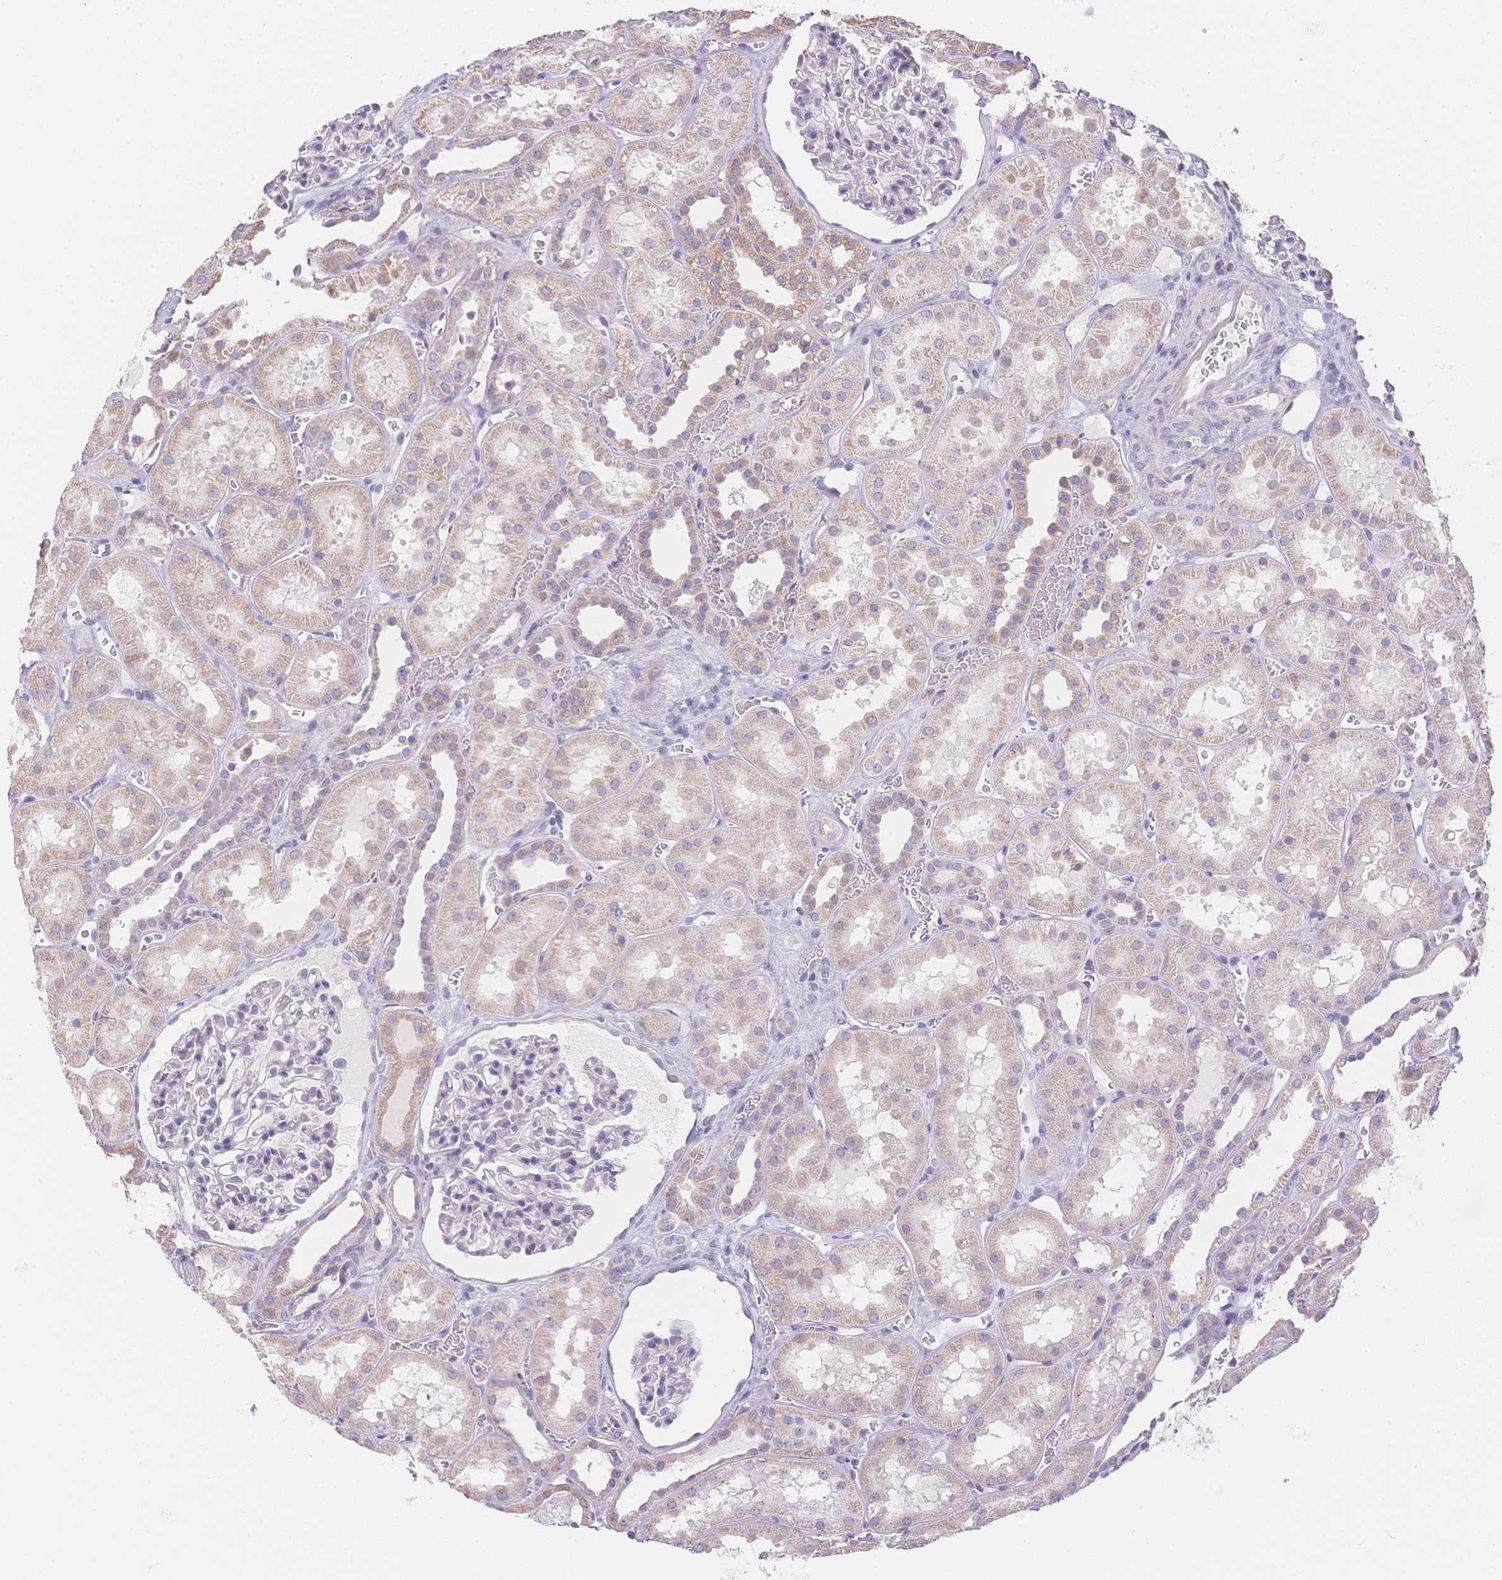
{"staining": {"intensity": "negative", "quantity": "none", "location": "none"}, "tissue": "kidney", "cell_type": "Cells in glomeruli", "image_type": "normal", "snomed": [{"axis": "morphology", "description": "Normal tissue, NOS"}, {"axis": "topography", "description": "Kidney"}], "caption": "DAB (3,3'-diaminobenzidine) immunohistochemical staining of unremarkable human kidney exhibits no significant staining in cells in glomeruli. (DAB (3,3'-diaminobenzidine) immunohistochemistry visualized using brightfield microscopy, high magnification).", "gene": "SMYD1", "patient": {"sex": "female", "age": 41}}